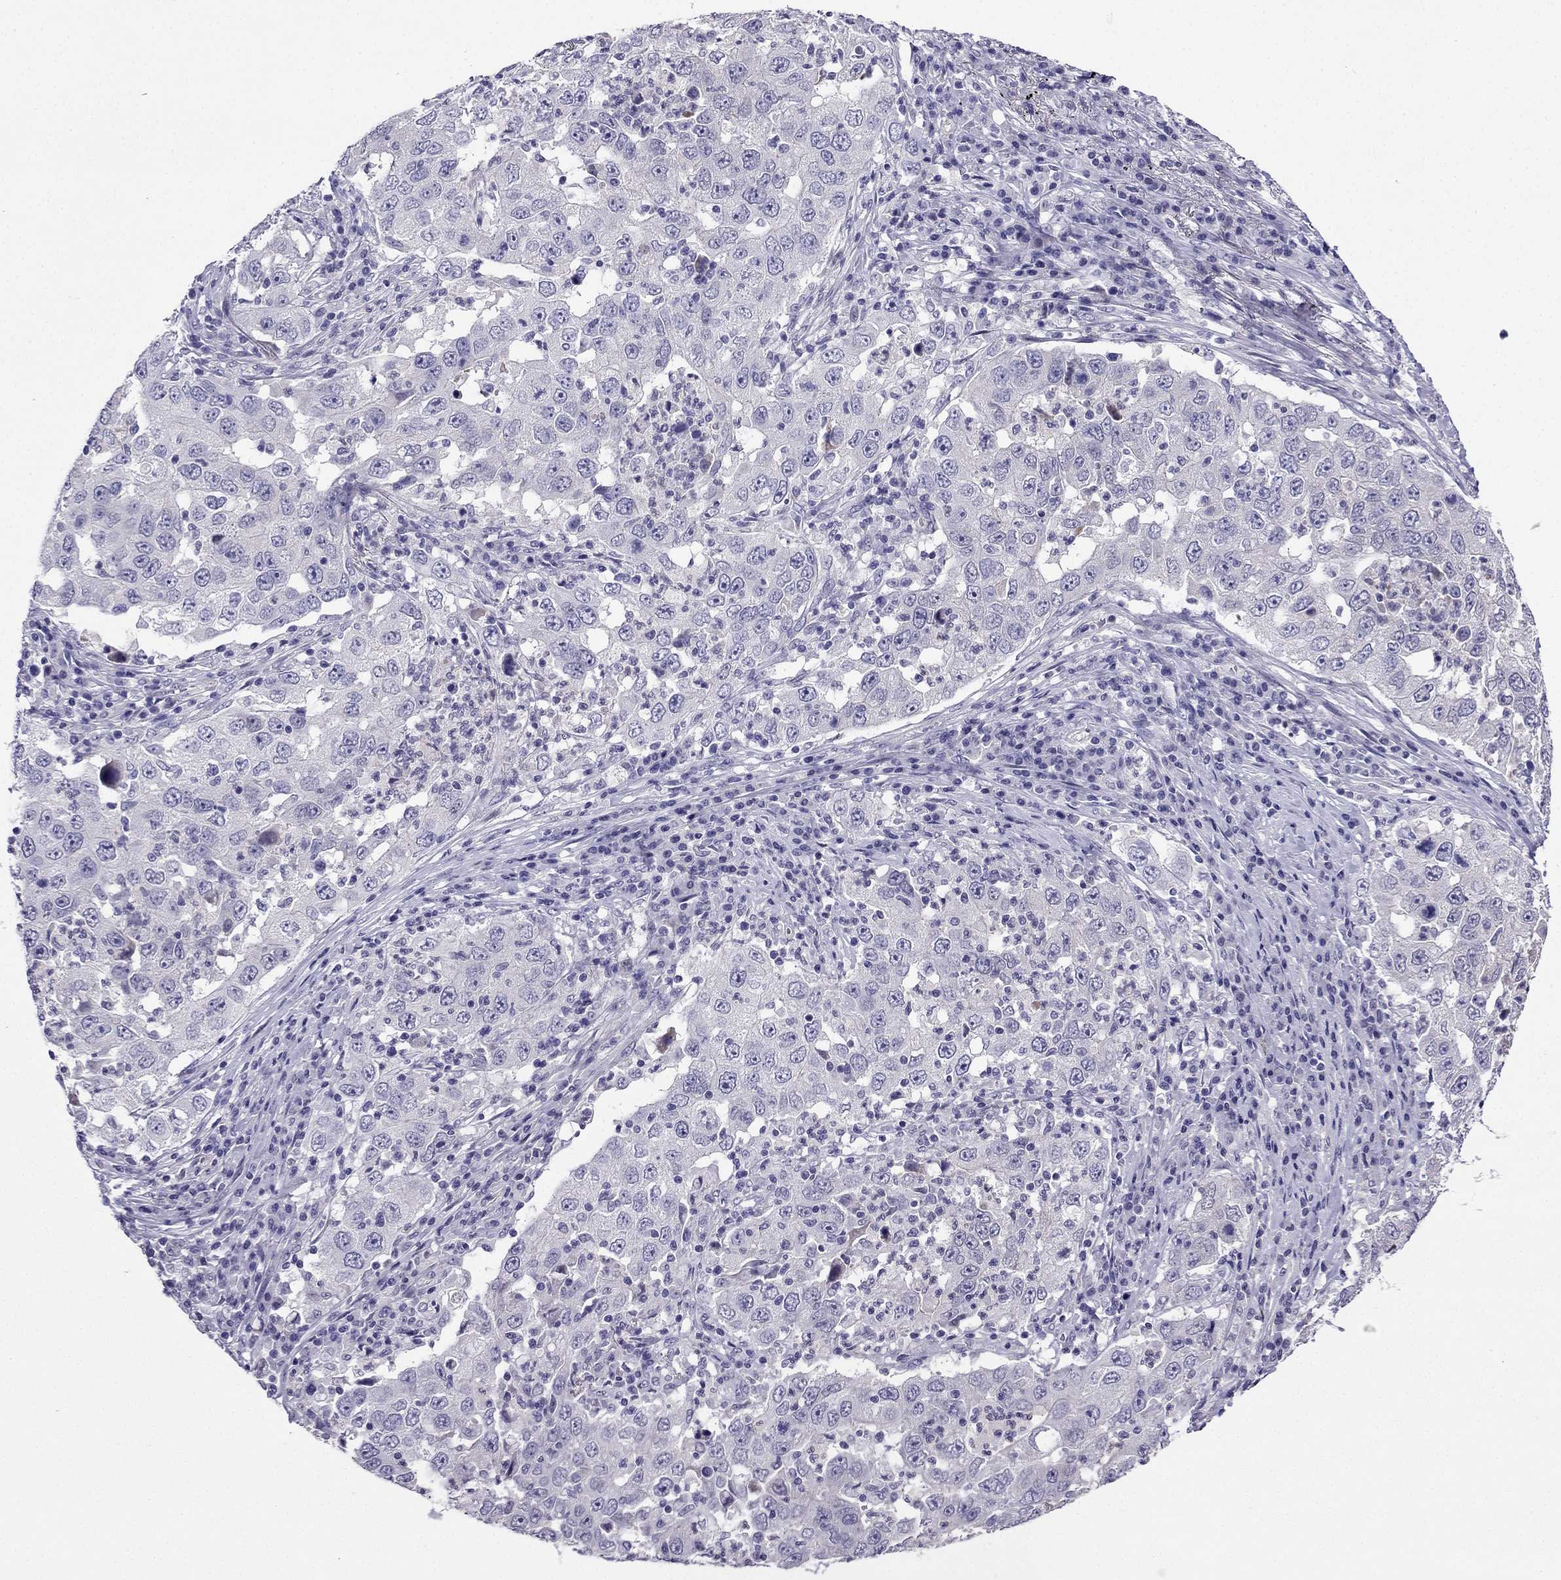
{"staining": {"intensity": "negative", "quantity": "none", "location": "none"}, "tissue": "lung cancer", "cell_type": "Tumor cells", "image_type": "cancer", "snomed": [{"axis": "morphology", "description": "Adenocarcinoma, NOS"}, {"axis": "topography", "description": "Lung"}], "caption": "Tumor cells are negative for brown protein staining in lung cancer (adenocarcinoma). (Stains: DAB immunohistochemistry with hematoxylin counter stain, Microscopy: brightfield microscopy at high magnification).", "gene": "KCNJ10", "patient": {"sex": "male", "age": 73}}